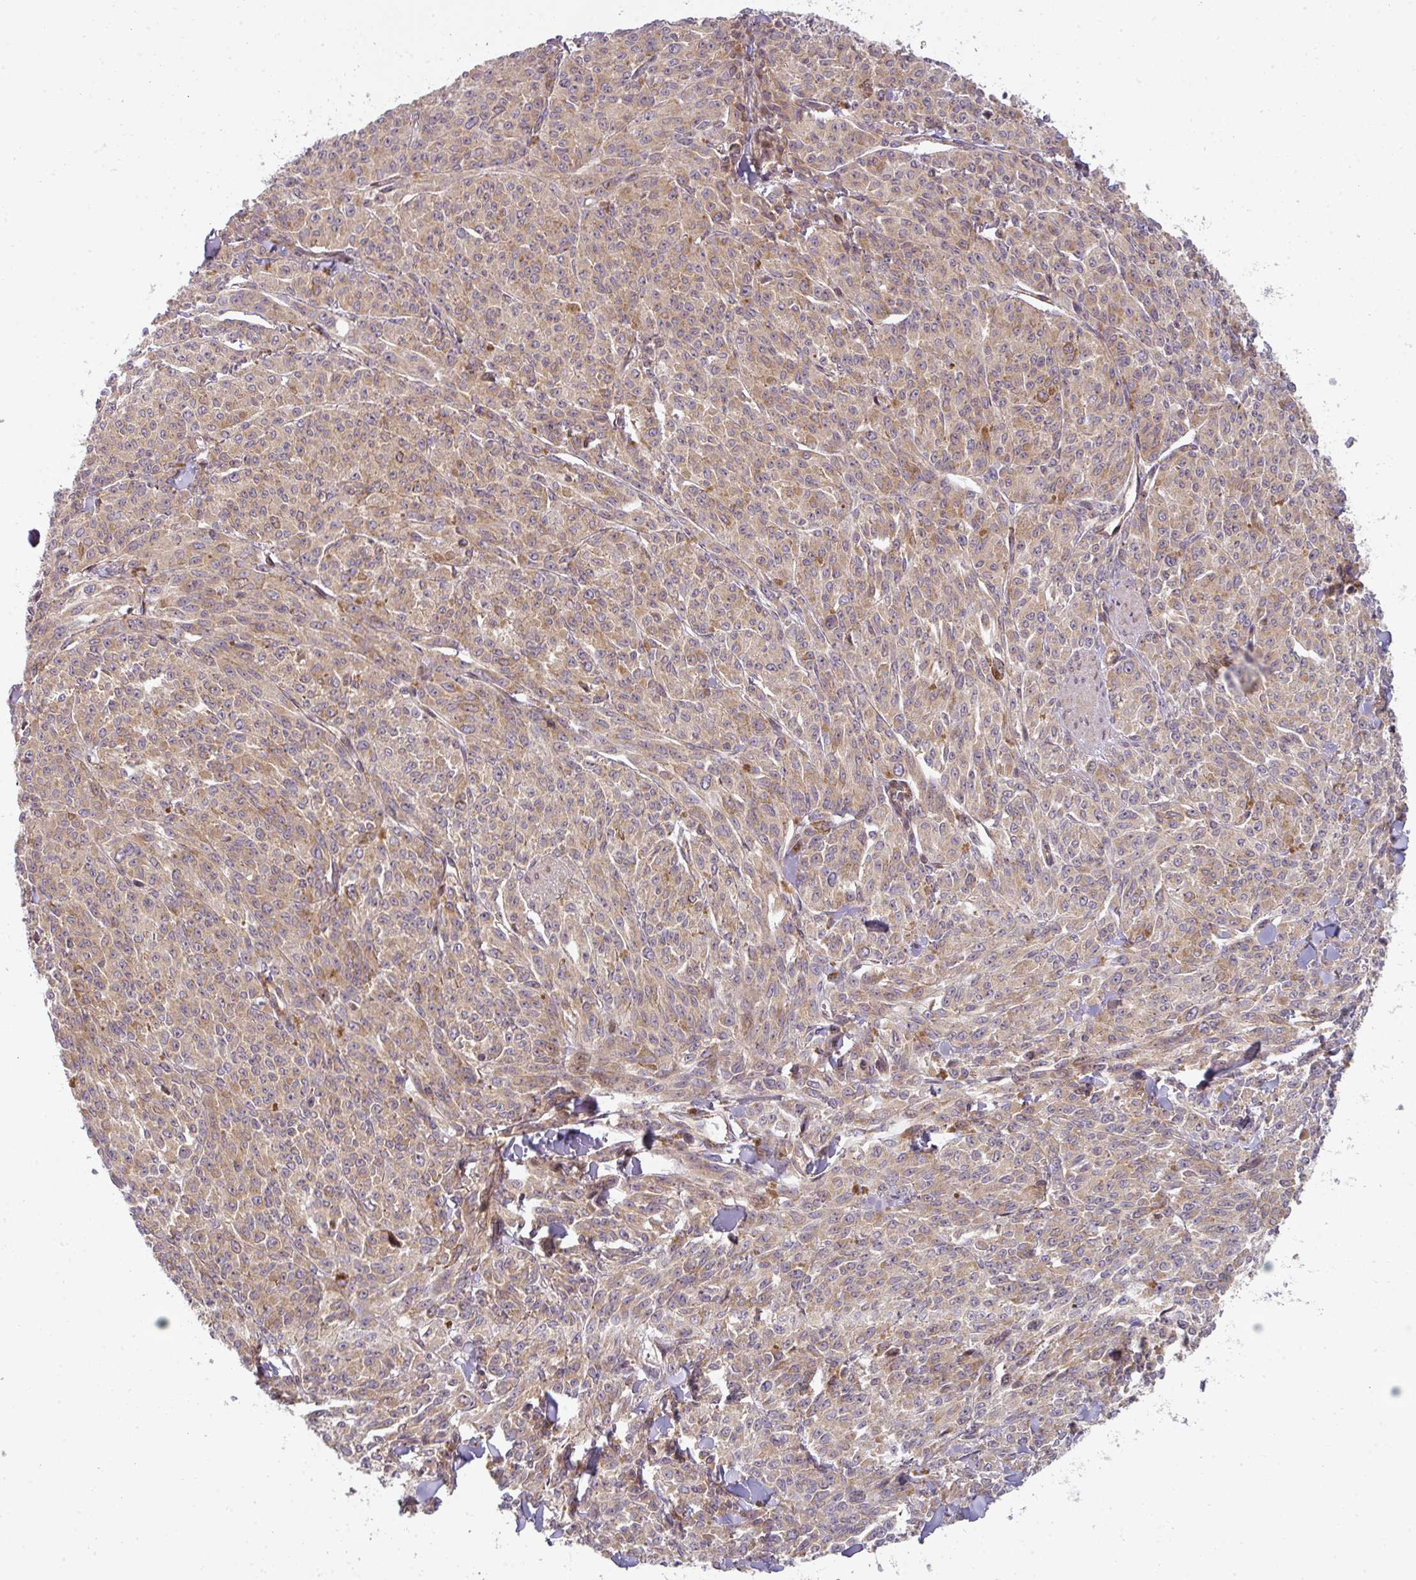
{"staining": {"intensity": "weak", "quantity": "25%-75%", "location": "cytoplasmic/membranous"}, "tissue": "melanoma", "cell_type": "Tumor cells", "image_type": "cancer", "snomed": [{"axis": "morphology", "description": "Malignant melanoma, NOS"}, {"axis": "topography", "description": "Skin"}], "caption": "Protein staining by IHC demonstrates weak cytoplasmic/membranous positivity in about 25%-75% of tumor cells in melanoma. (DAB (3,3'-diaminobenzidine) IHC, brown staining for protein, blue staining for nuclei).", "gene": "CNOT1", "patient": {"sex": "female", "age": 52}}